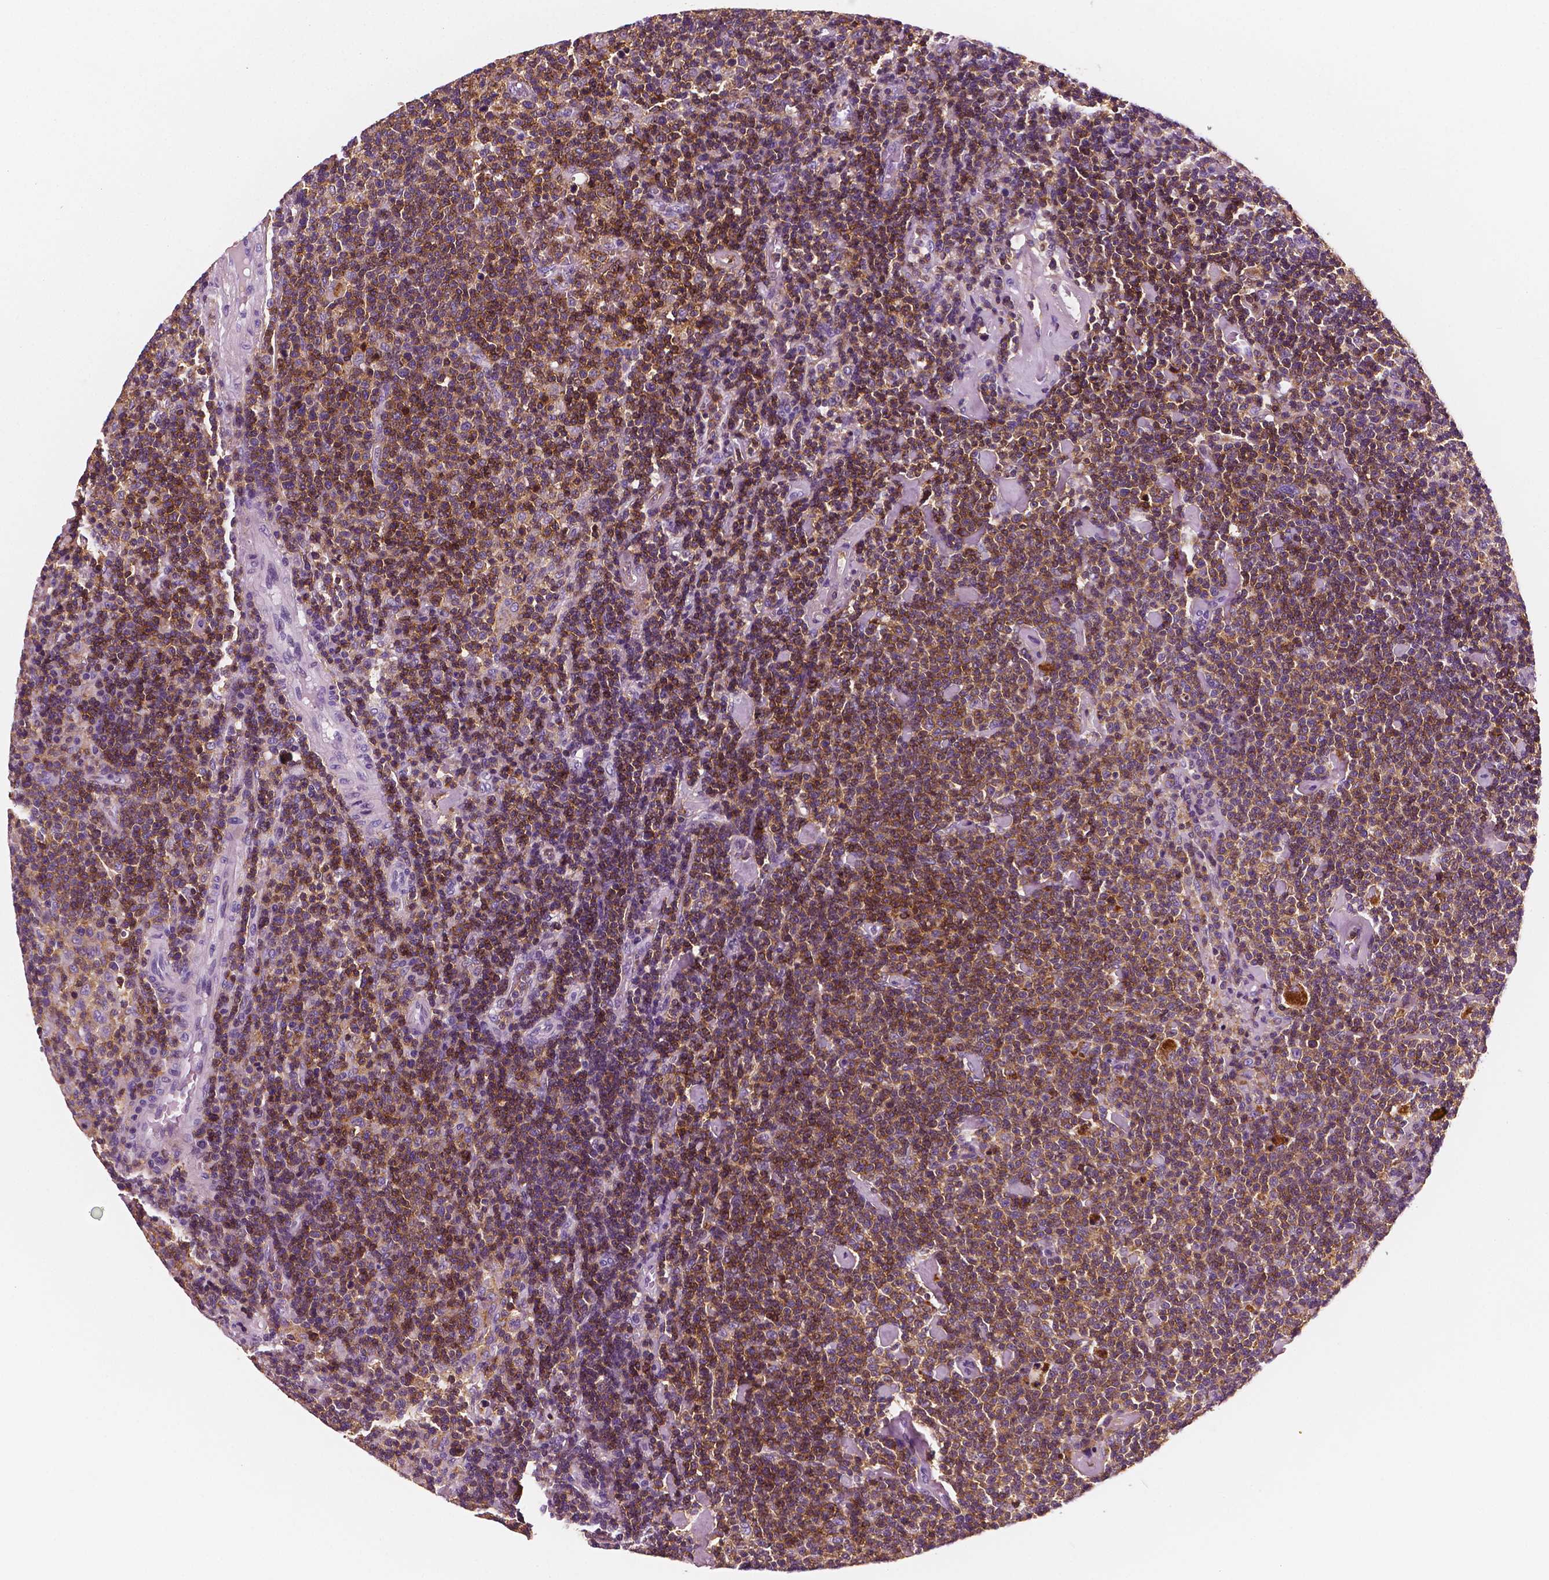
{"staining": {"intensity": "moderate", "quantity": ">75%", "location": "cytoplasmic/membranous"}, "tissue": "lymphoma", "cell_type": "Tumor cells", "image_type": "cancer", "snomed": [{"axis": "morphology", "description": "Malignant lymphoma, non-Hodgkin's type, High grade"}, {"axis": "topography", "description": "Lymph node"}], "caption": "A histopathology image of malignant lymphoma, non-Hodgkin's type (high-grade) stained for a protein demonstrates moderate cytoplasmic/membranous brown staining in tumor cells.", "gene": "PTPRC", "patient": {"sex": "male", "age": 61}}